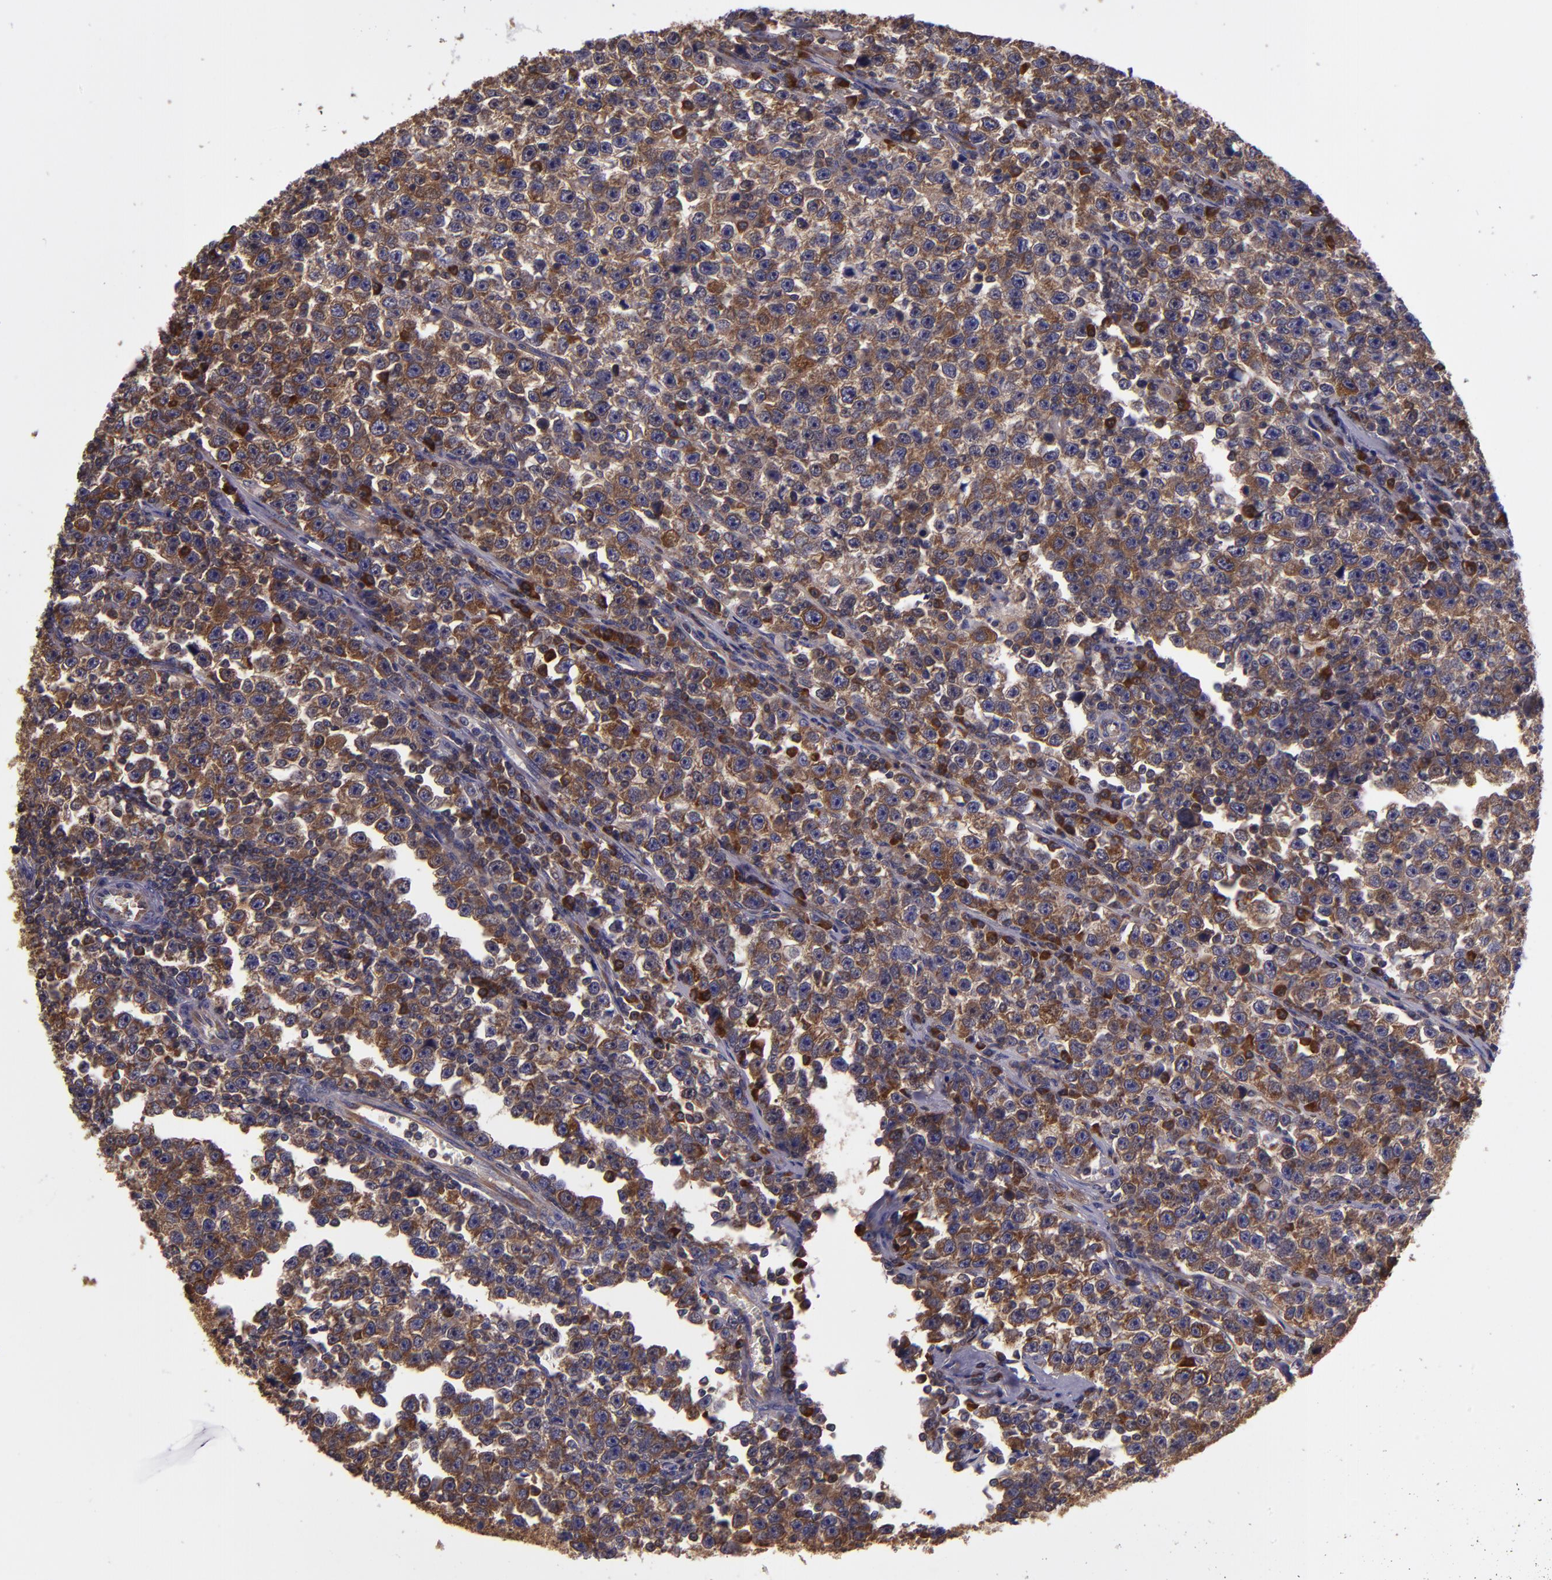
{"staining": {"intensity": "moderate", "quantity": ">75%", "location": "cytoplasmic/membranous"}, "tissue": "testis cancer", "cell_type": "Tumor cells", "image_type": "cancer", "snomed": [{"axis": "morphology", "description": "Seminoma, NOS"}, {"axis": "topography", "description": "Testis"}], "caption": "Immunohistochemistry (IHC) (DAB (3,3'-diaminobenzidine)) staining of human testis cancer demonstrates moderate cytoplasmic/membranous protein expression in approximately >75% of tumor cells.", "gene": "CARS1", "patient": {"sex": "male", "age": 43}}